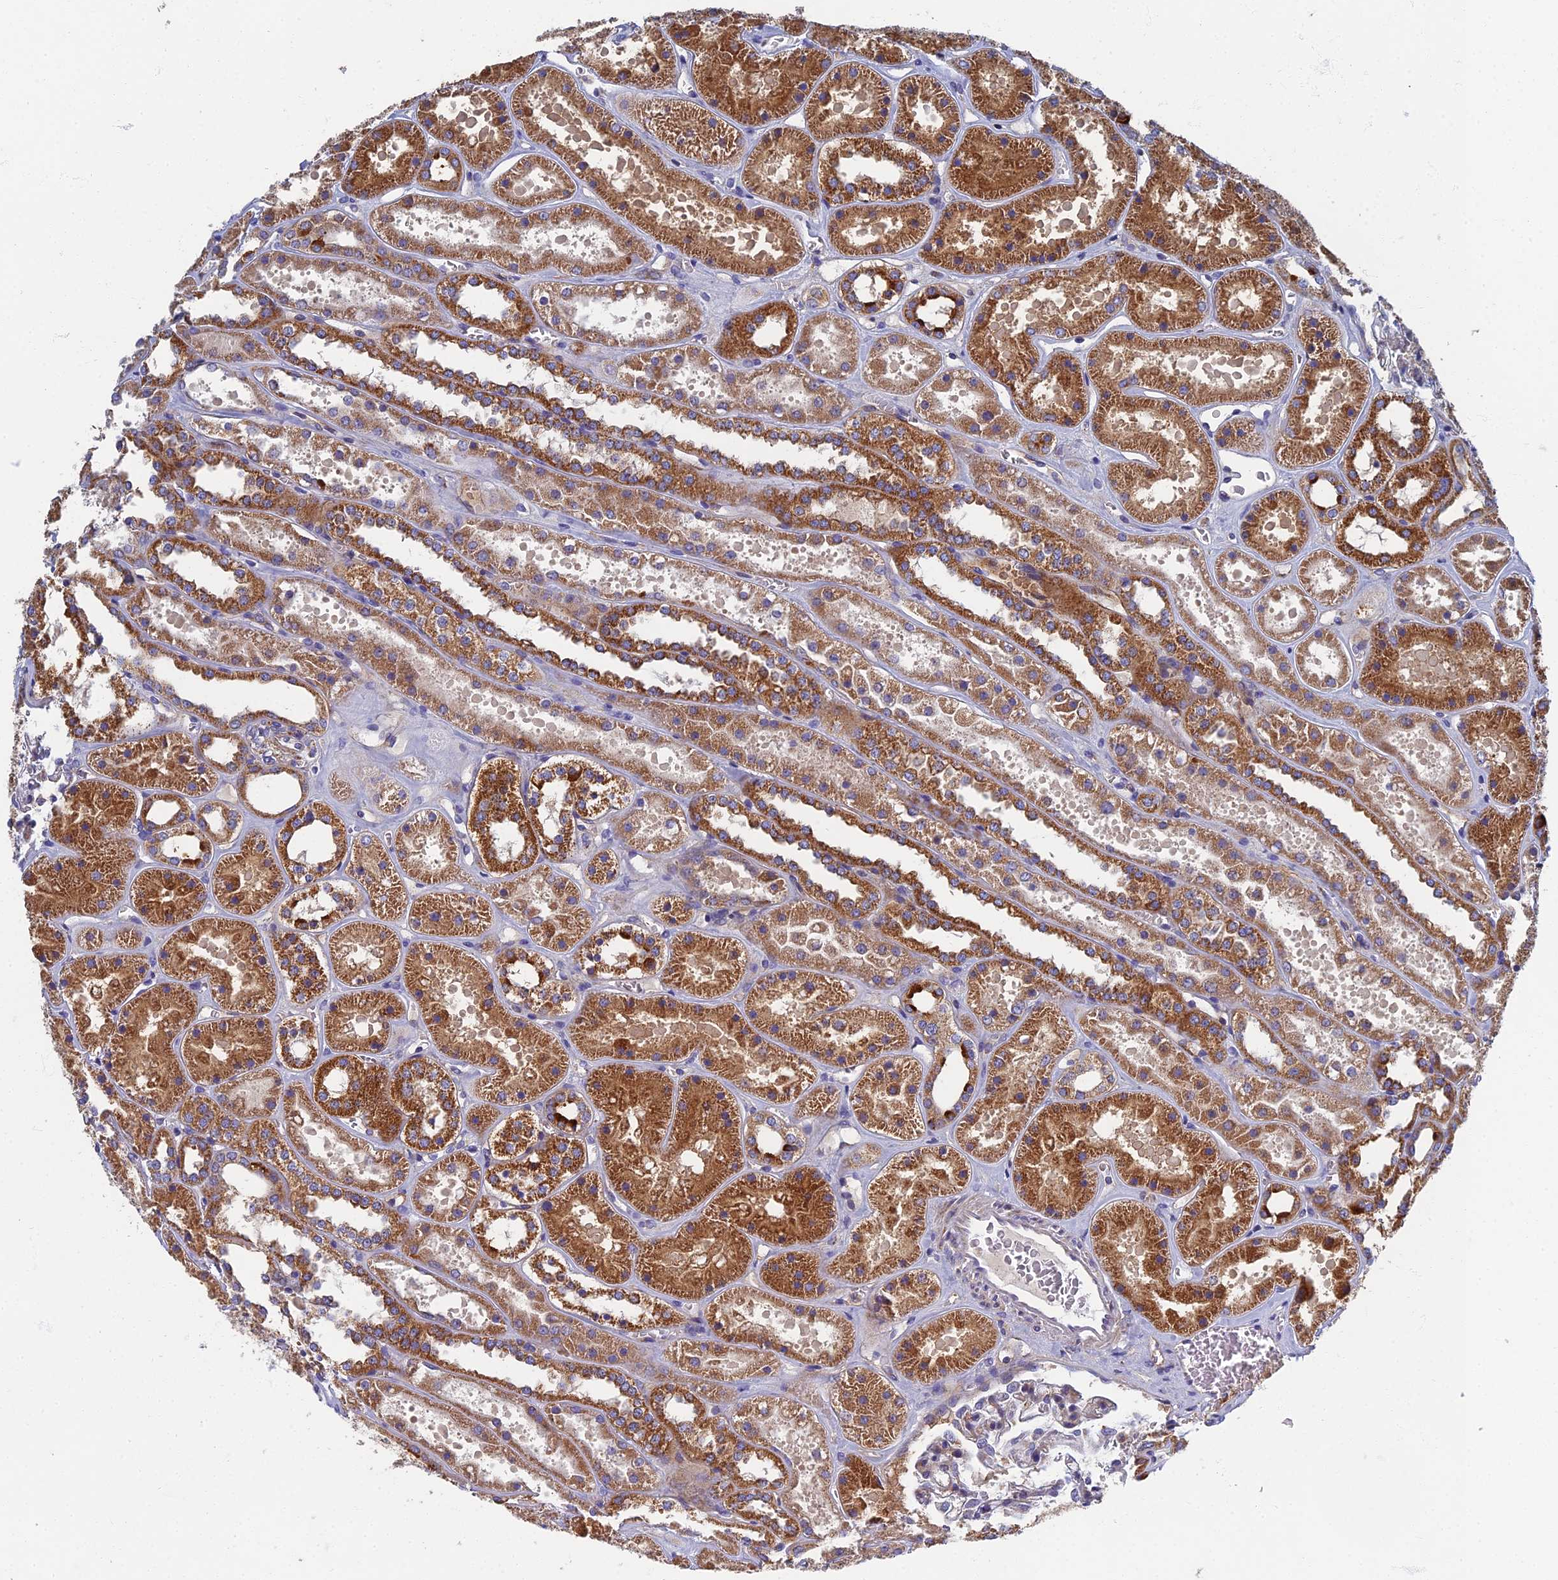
{"staining": {"intensity": "negative", "quantity": "none", "location": "none"}, "tissue": "kidney", "cell_type": "Cells in glomeruli", "image_type": "normal", "snomed": [{"axis": "morphology", "description": "Normal tissue, NOS"}, {"axis": "topography", "description": "Kidney"}], "caption": "DAB immunohistochemical staining of normal human kidney exhibits no significant expression in cells in glomeruli. (Stains: DAB immunohistochemistry with hematoxylin counter stain, Microscopy: brightfield microscopy at high magnification).", "gene": "RNASEK", "patient": {"sex": "female", "age": 41}}